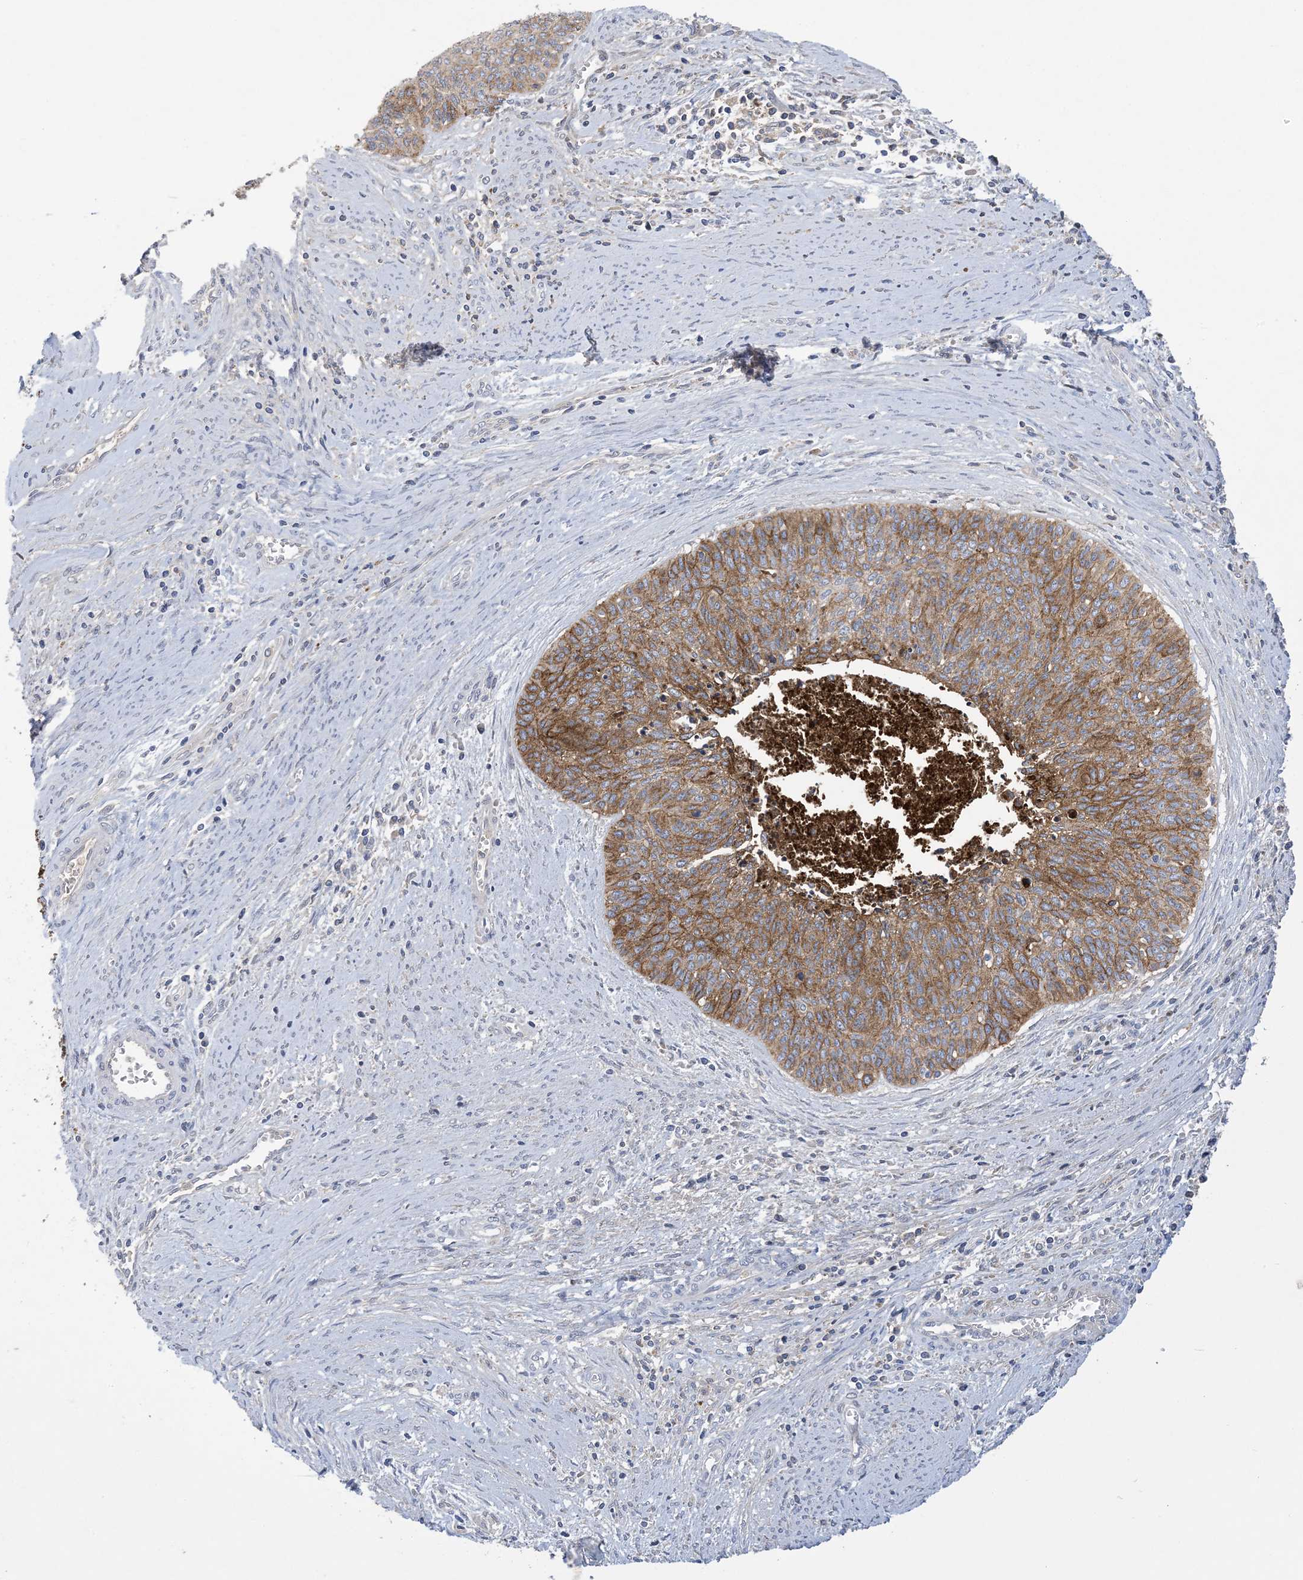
{"staining": {"intensity": "moderate", "quantity": ">75%", "location": "cytoplasmic/membranous"}, "tissue": "cervical cancer", "cell_type": "Tumor cells", "image_type": "cancer", "snomed": [{"axis": "morphology", "description": "Squamous cell carcinoma, NOS"}, {"axis": "topography", "description": "Cervix"}], "caption": "IHC (DAB) staining of human cervical cancer exhibits moderate cytoplasmic/membranous protein staining in approximately >75% of tumor cells.", "gene": "DSC3", "patient": {"sex": "female", "age": 55}}